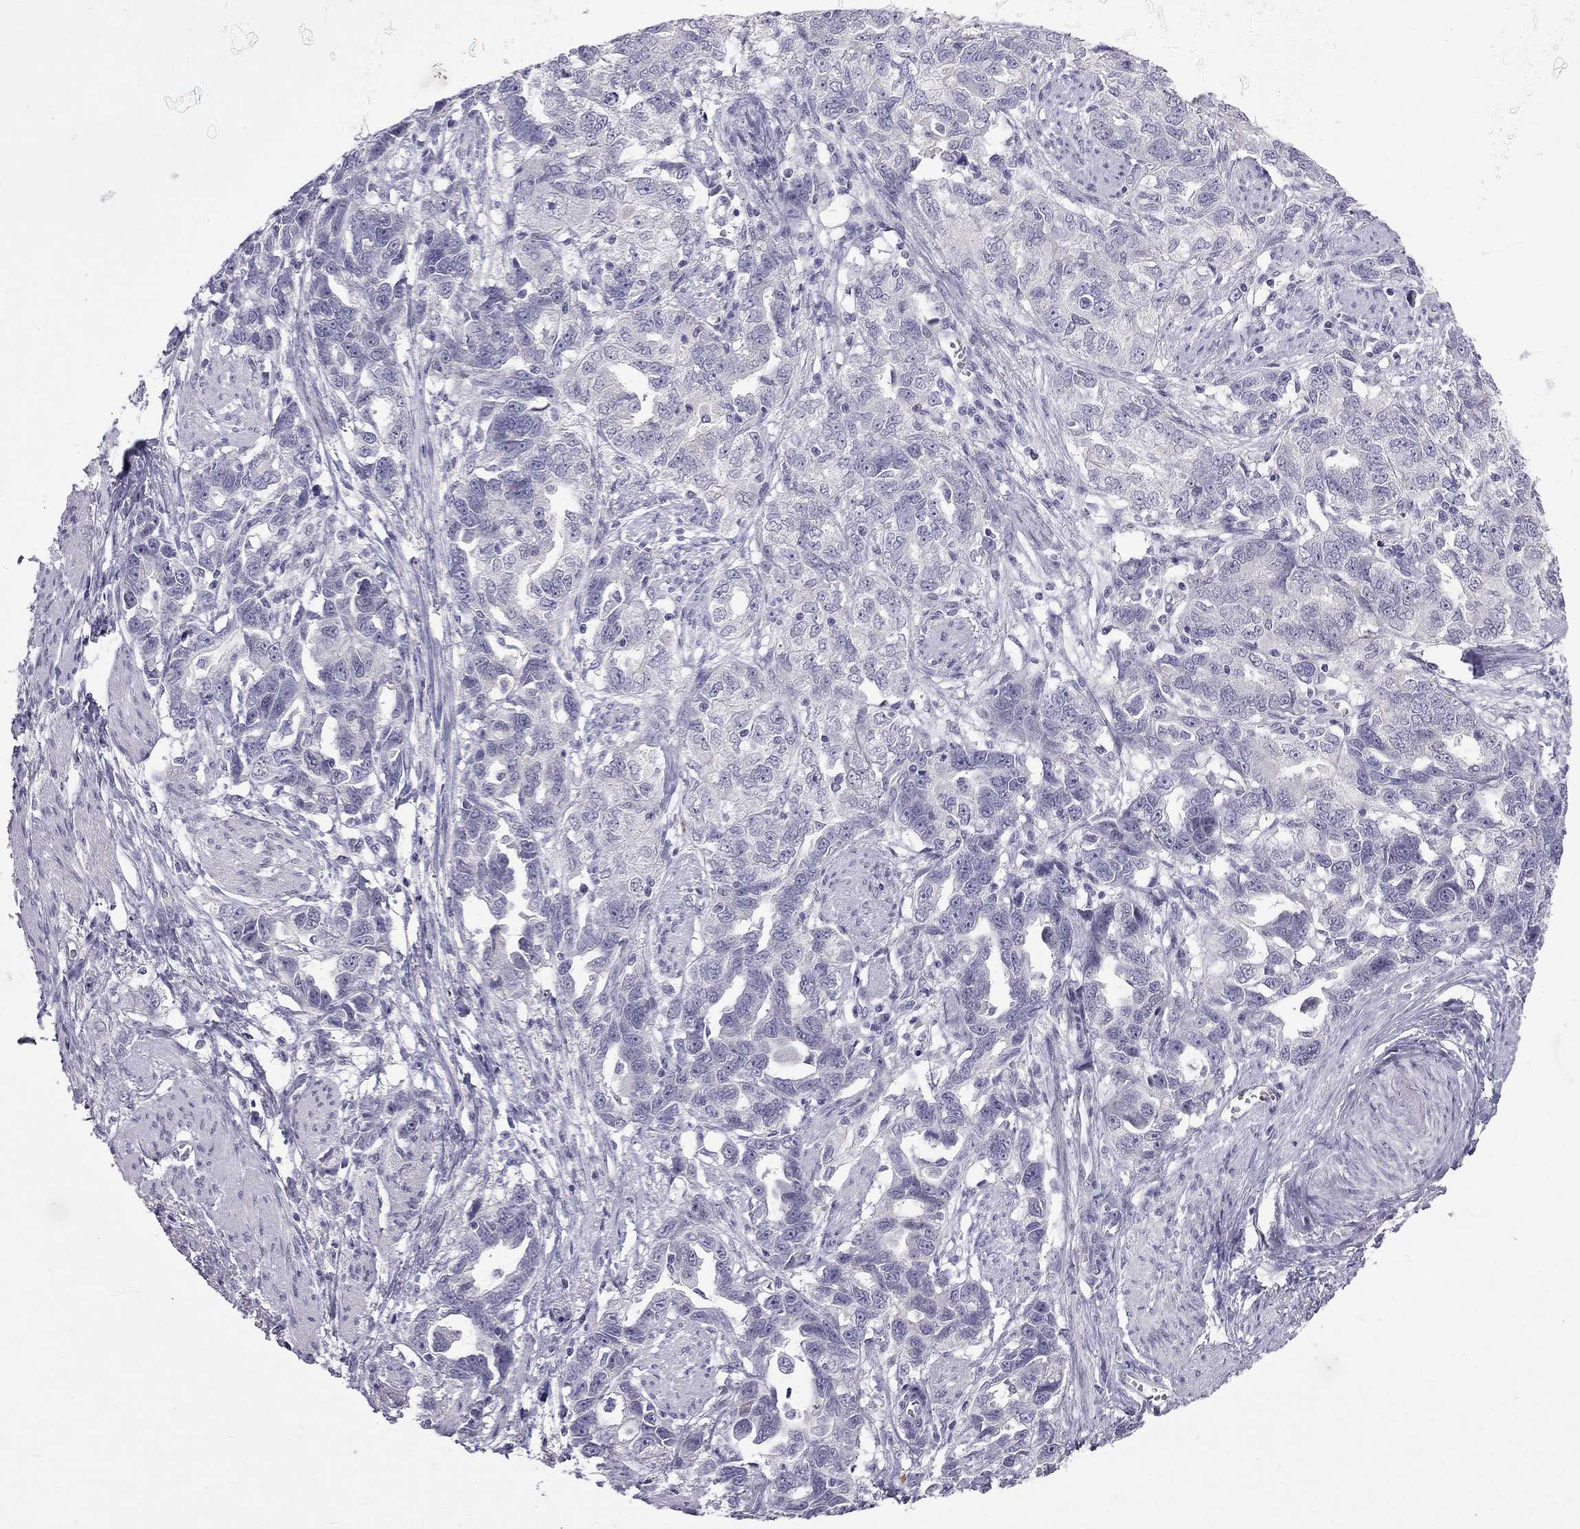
{"staining": {"intensity": "negative", "quantity": "none", "location": "none"}, "tissue": "ovarian cancer", "cell_type": "Tumor cells", "image_type": "cancer", "snomed": [{"axis": "morphology", "description": "Cystadenocarcinoma, serous, NOS"}, {"axis": "topography", "description": "Ovary"}], "caption": "Ovarian serous cystadenocarcinoma was stained to show a protein in brown. There is no significant positivity in tumor cells.", "gene": "RTL9", "patient": {"sex": "female", "age": 51}}